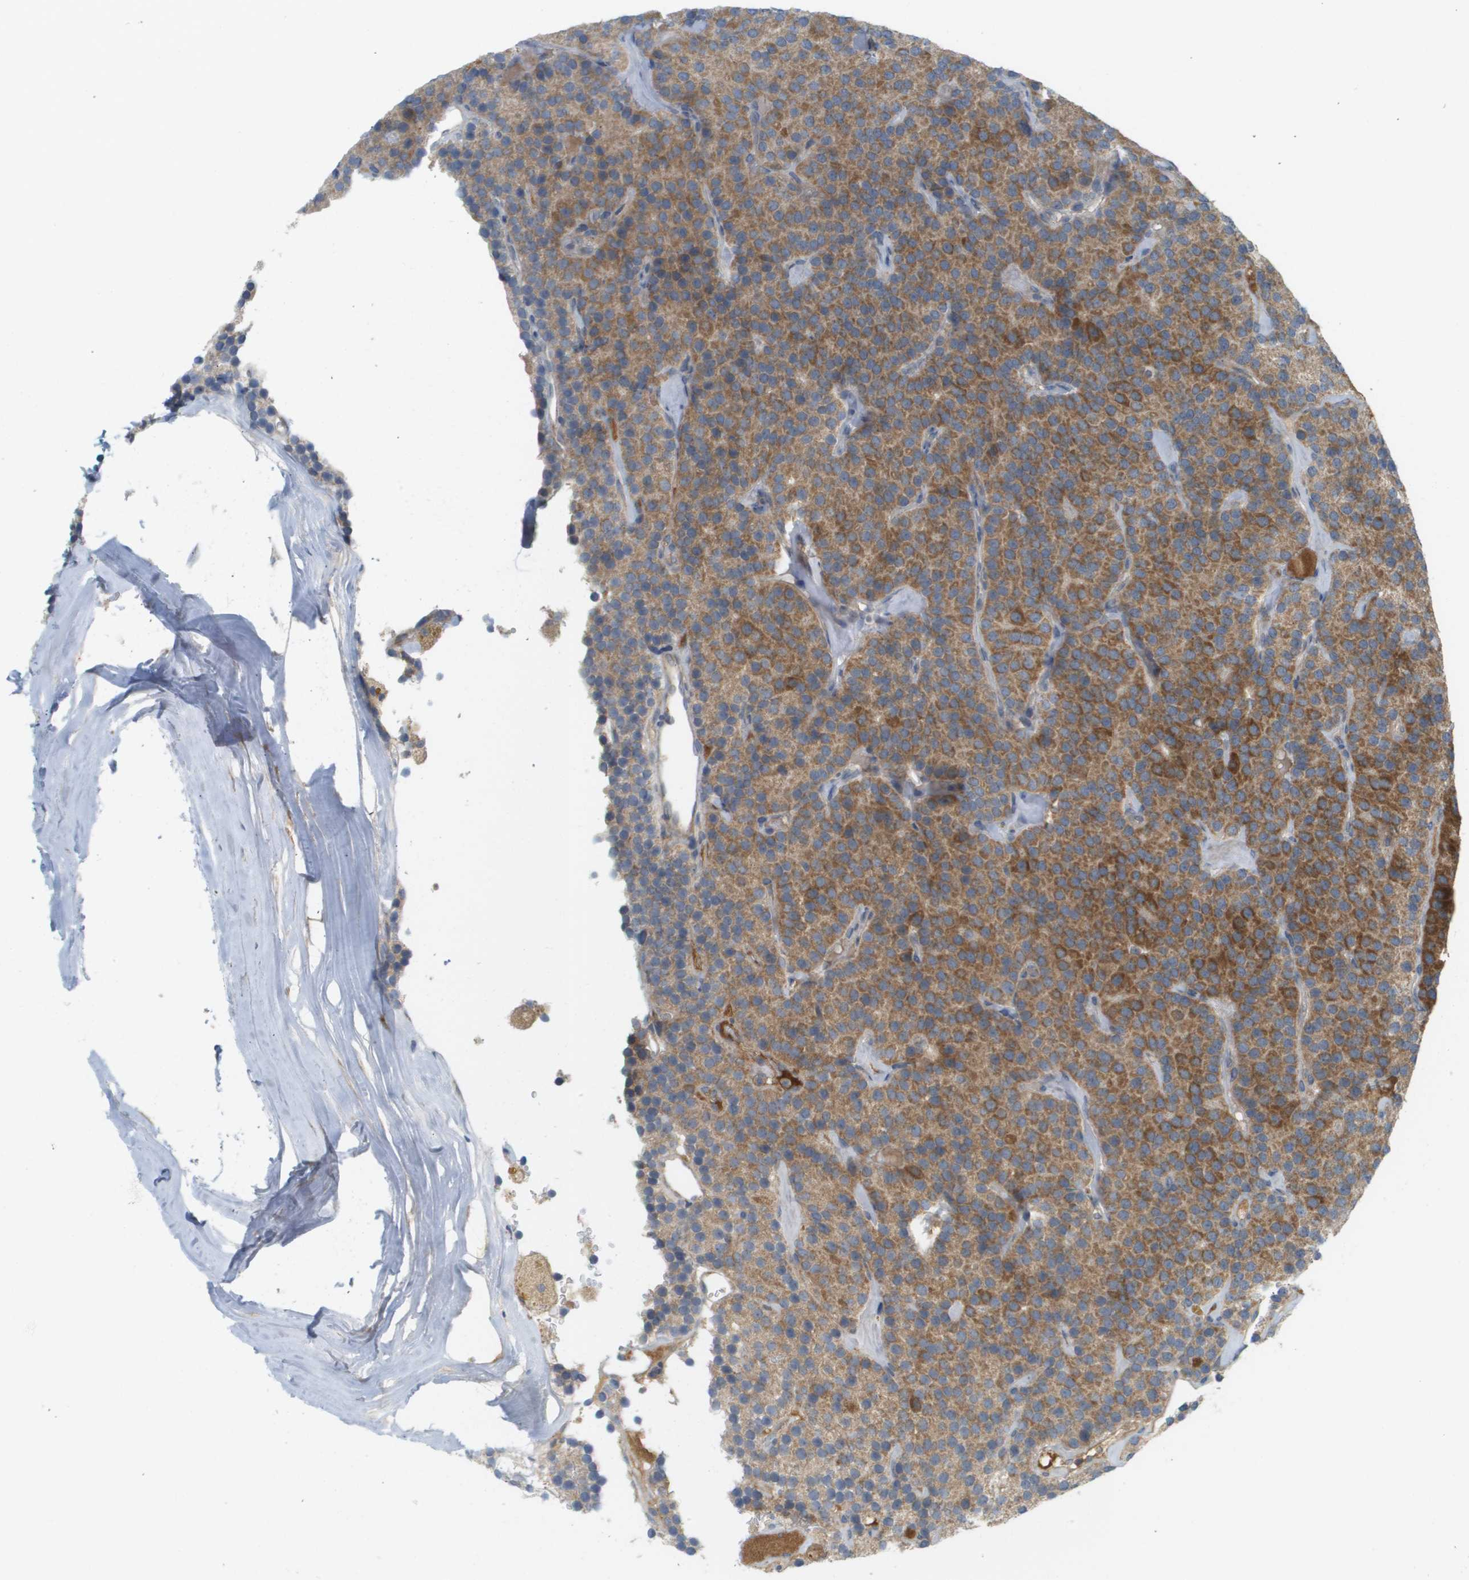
{"staining": {"intensity": "moderate", "quantity": ">75%", "location": "cytoplasmic/membranous"}, "tissue": "parathyroid gland", "cell_type": "Glandular cells", "image_type": "normal", "snomed": [{"axis": "morphology", "description": "Normal tissue, NOS"}, {"axis": "morphology", "description": "Adenoma, NOS"}, {"axis": "topography", "description": "Parathyroid gland"}], "caption": "A medium amount of moderate cytoplasmic/membranous positivity is seen in approximately >75% of glandular cells in unremarkable parathyroid gland.", "gene": "PROC", "patient": {"sex": "female", "age": 86}}